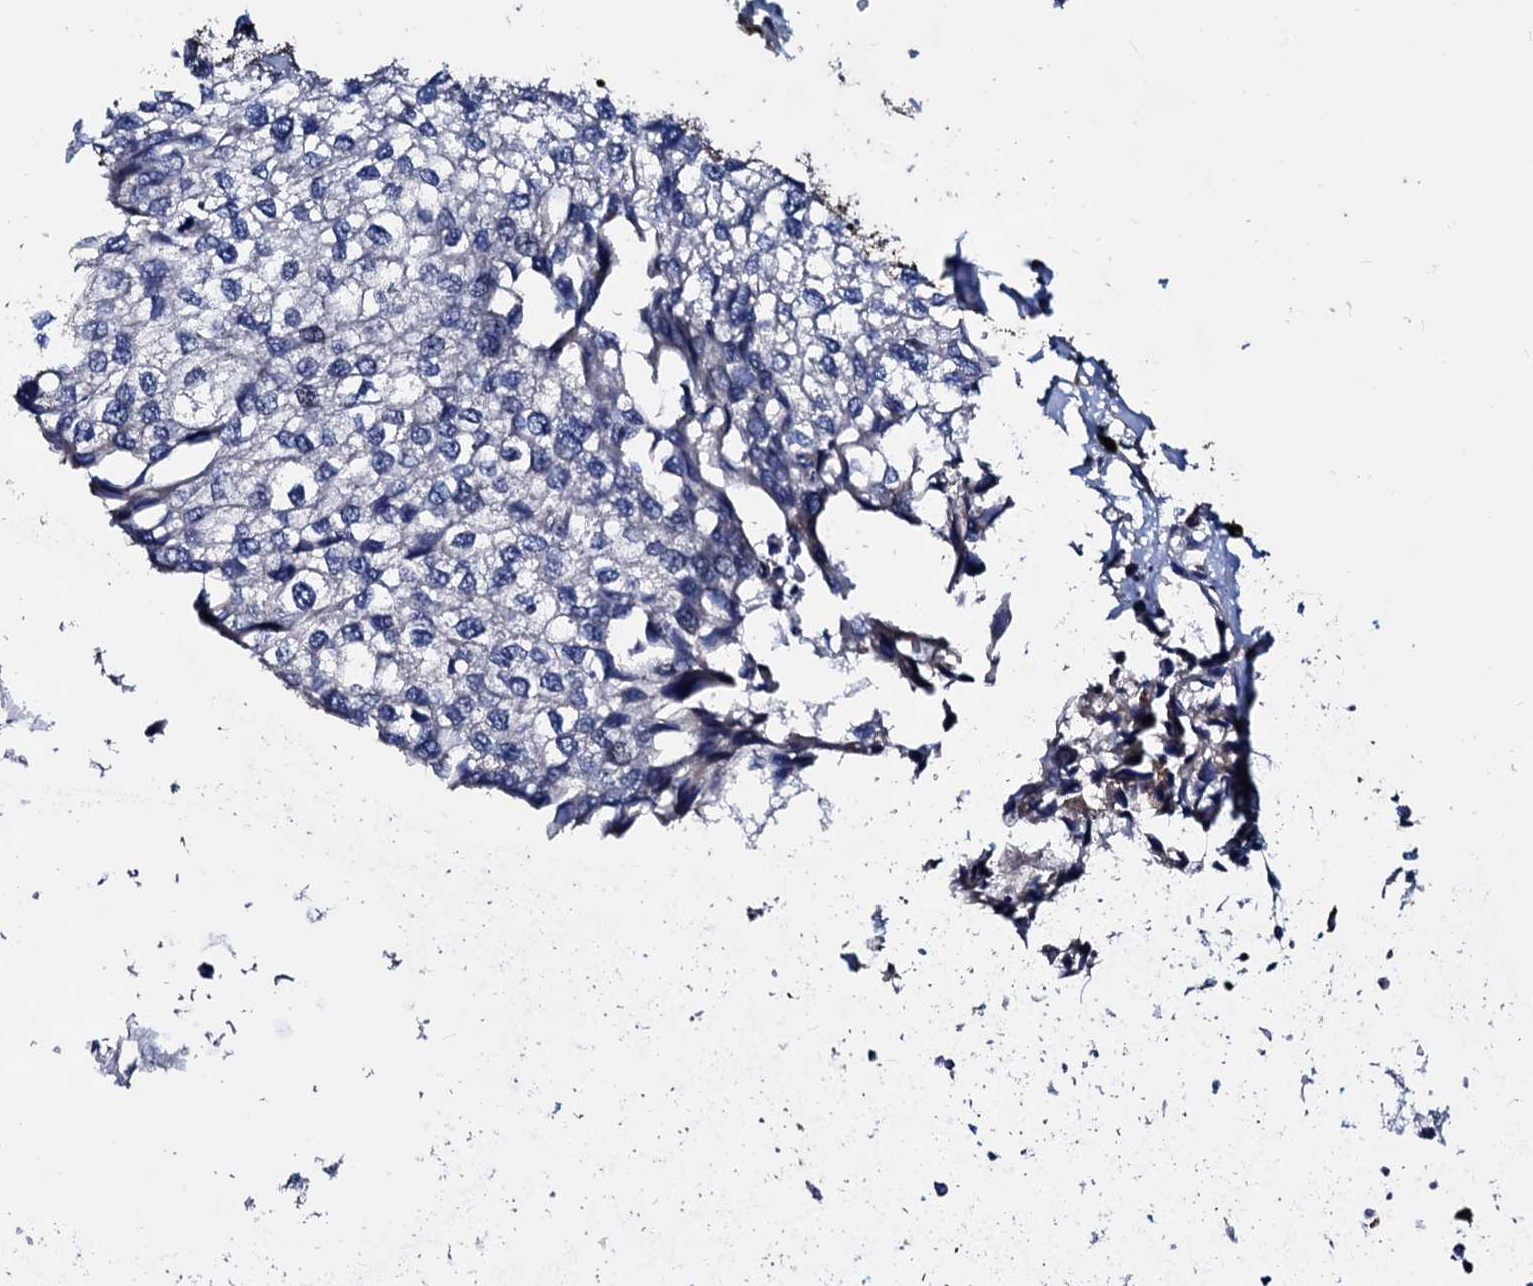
{"staining": {"intensity": "negative", "quantity": "none", "location": "none"}, "tissue": "urothelial cancer", "cell_type": "Tumor cells", "image_type": "cancer", "snomed": [{"axis": "morphology", "description": "Urothelial carcinoma, High grade"}, {"axis": "topography", "description": "Urinary bladder"}], "caption": "A high-resolution photomicrograph shows immunohistochemistry (IHC) staining of urothelial carcinoma (high-grade), which demonstrates no significant expression in tumor cells.", "gene": "AKAP11", "patient": {"sex": "male", "age": 64}}